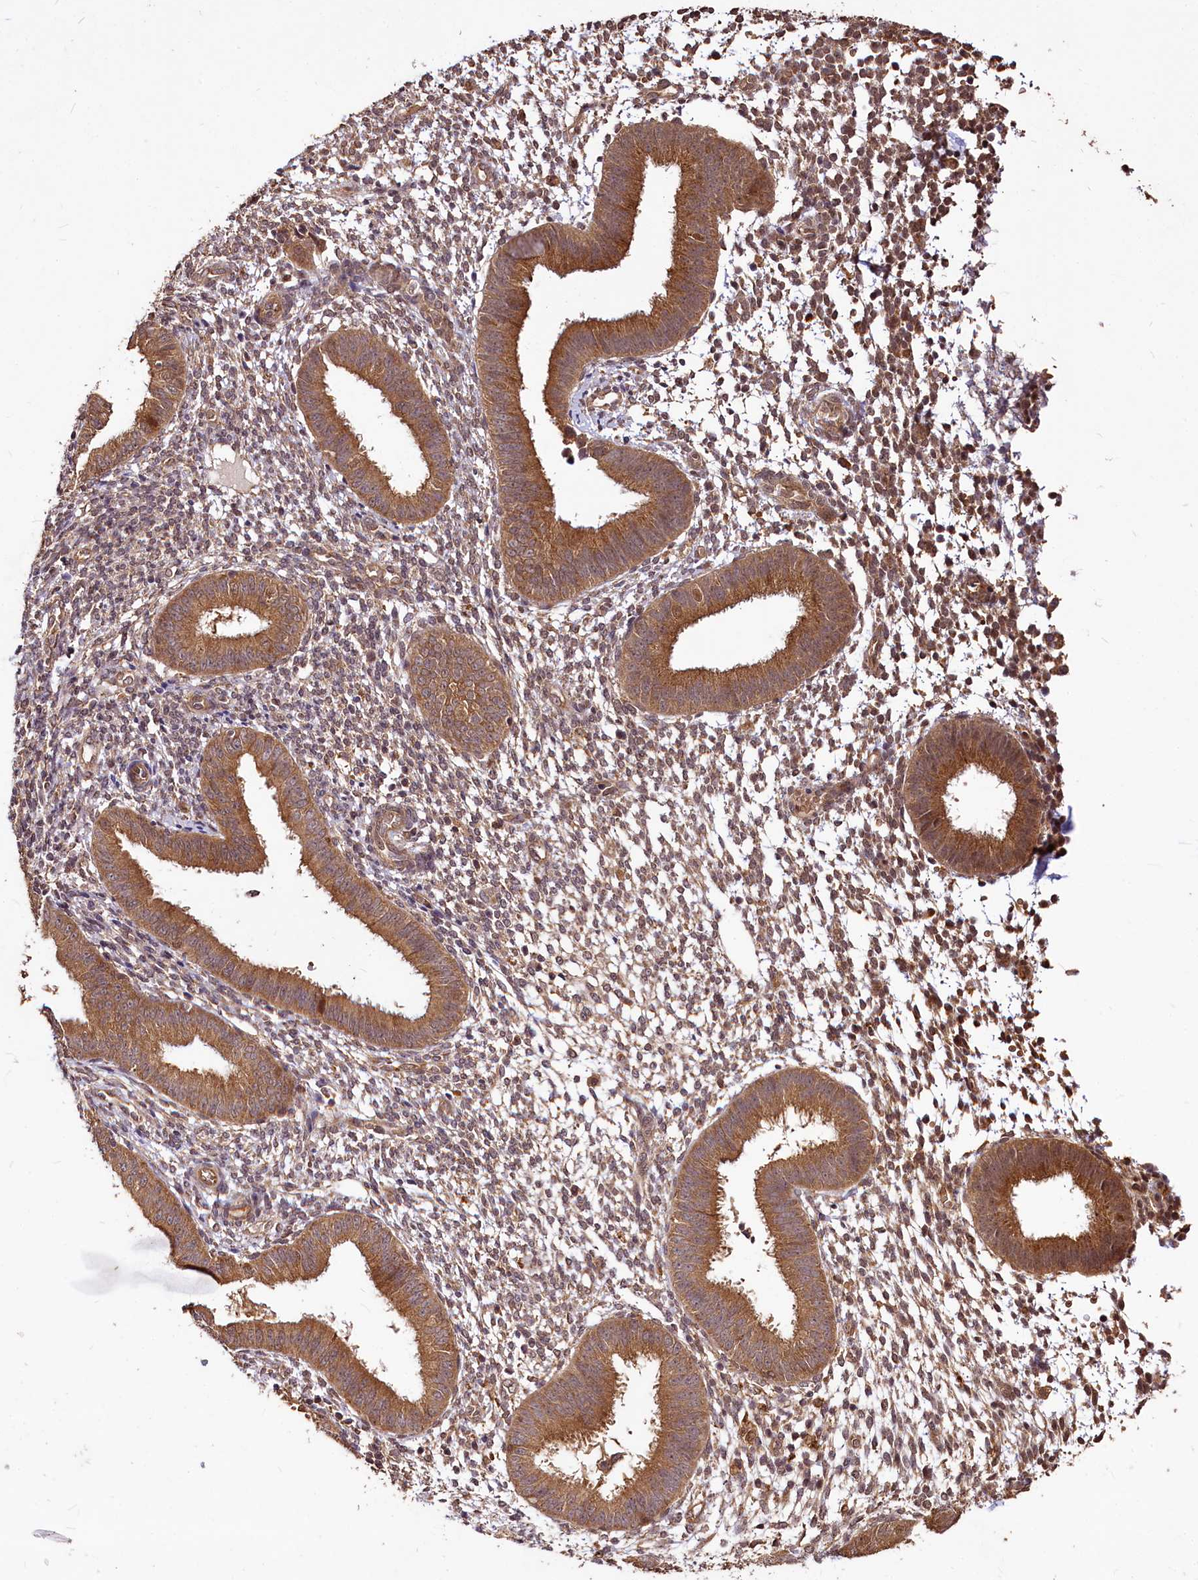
{"staining": {"intensity": "moderate", "quantity": "25%-75%", "location": "cytoplasmic/membranous"}, "tissue": "endometrium", "cell_type": "Cells in endometrial stroma", "image_type": "normal", "snomed": [{"axis": "morphology", "description": "Normal tissue, NOS"}, {"axis": "topography", "description": "Uterus"}, {"axis": "topography", "description": "Endometrium"}], "caption": "Endometrium stained with immunohistochemistry (IHC) shows moderate cytoplasmic/membranous expression in about 25%-75% of cells in endometrial stroma.", "gene": "VPS51", "patient": {"sex": "female", "age": 48}}